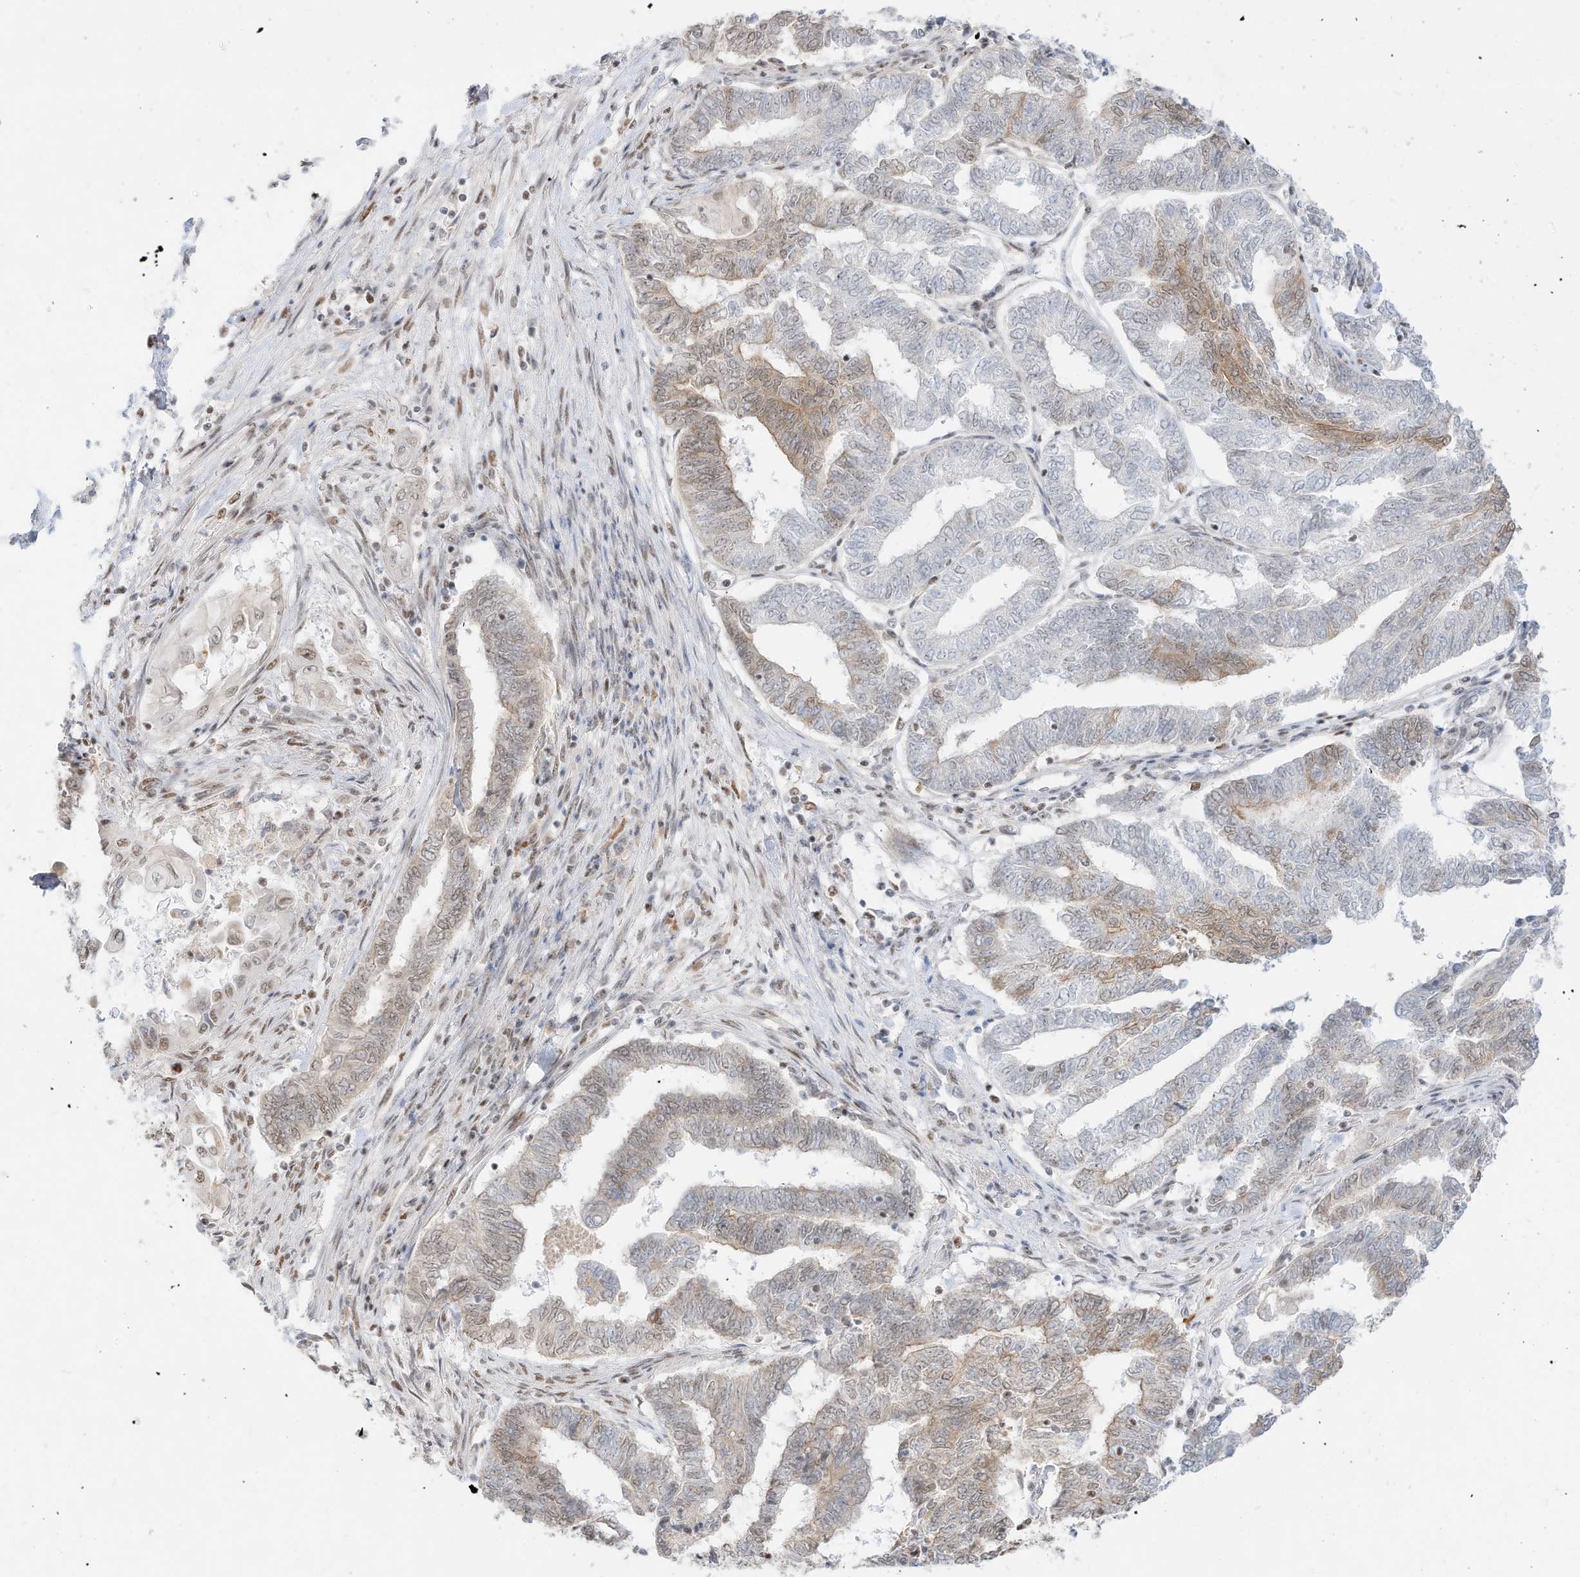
{"staining": {"intensity": "weak", "quantity": "25%-75%", "location": "cytoplasmic/membranous,nuclear"}, "tissue": "endometrial cancer", "cell_type": "Tumor cells", "image_type": "cancer", "snomed": [{"axis": "morphology", "description": "Adenocarcinoma, NOS"}, {"axis": "topography", "description": "Uterus"}, {"axis": "topography", "description": "Endometrium"}], "caption": "This is a histology image of immunohistochemistry staining of endometrial adenocarcinoma, which shows weak expression in the cytoplasmic/membranous and nuclear of tumor cells.", "gene": "NHSL1", "patient": {"sex": "female", "age": 70}}